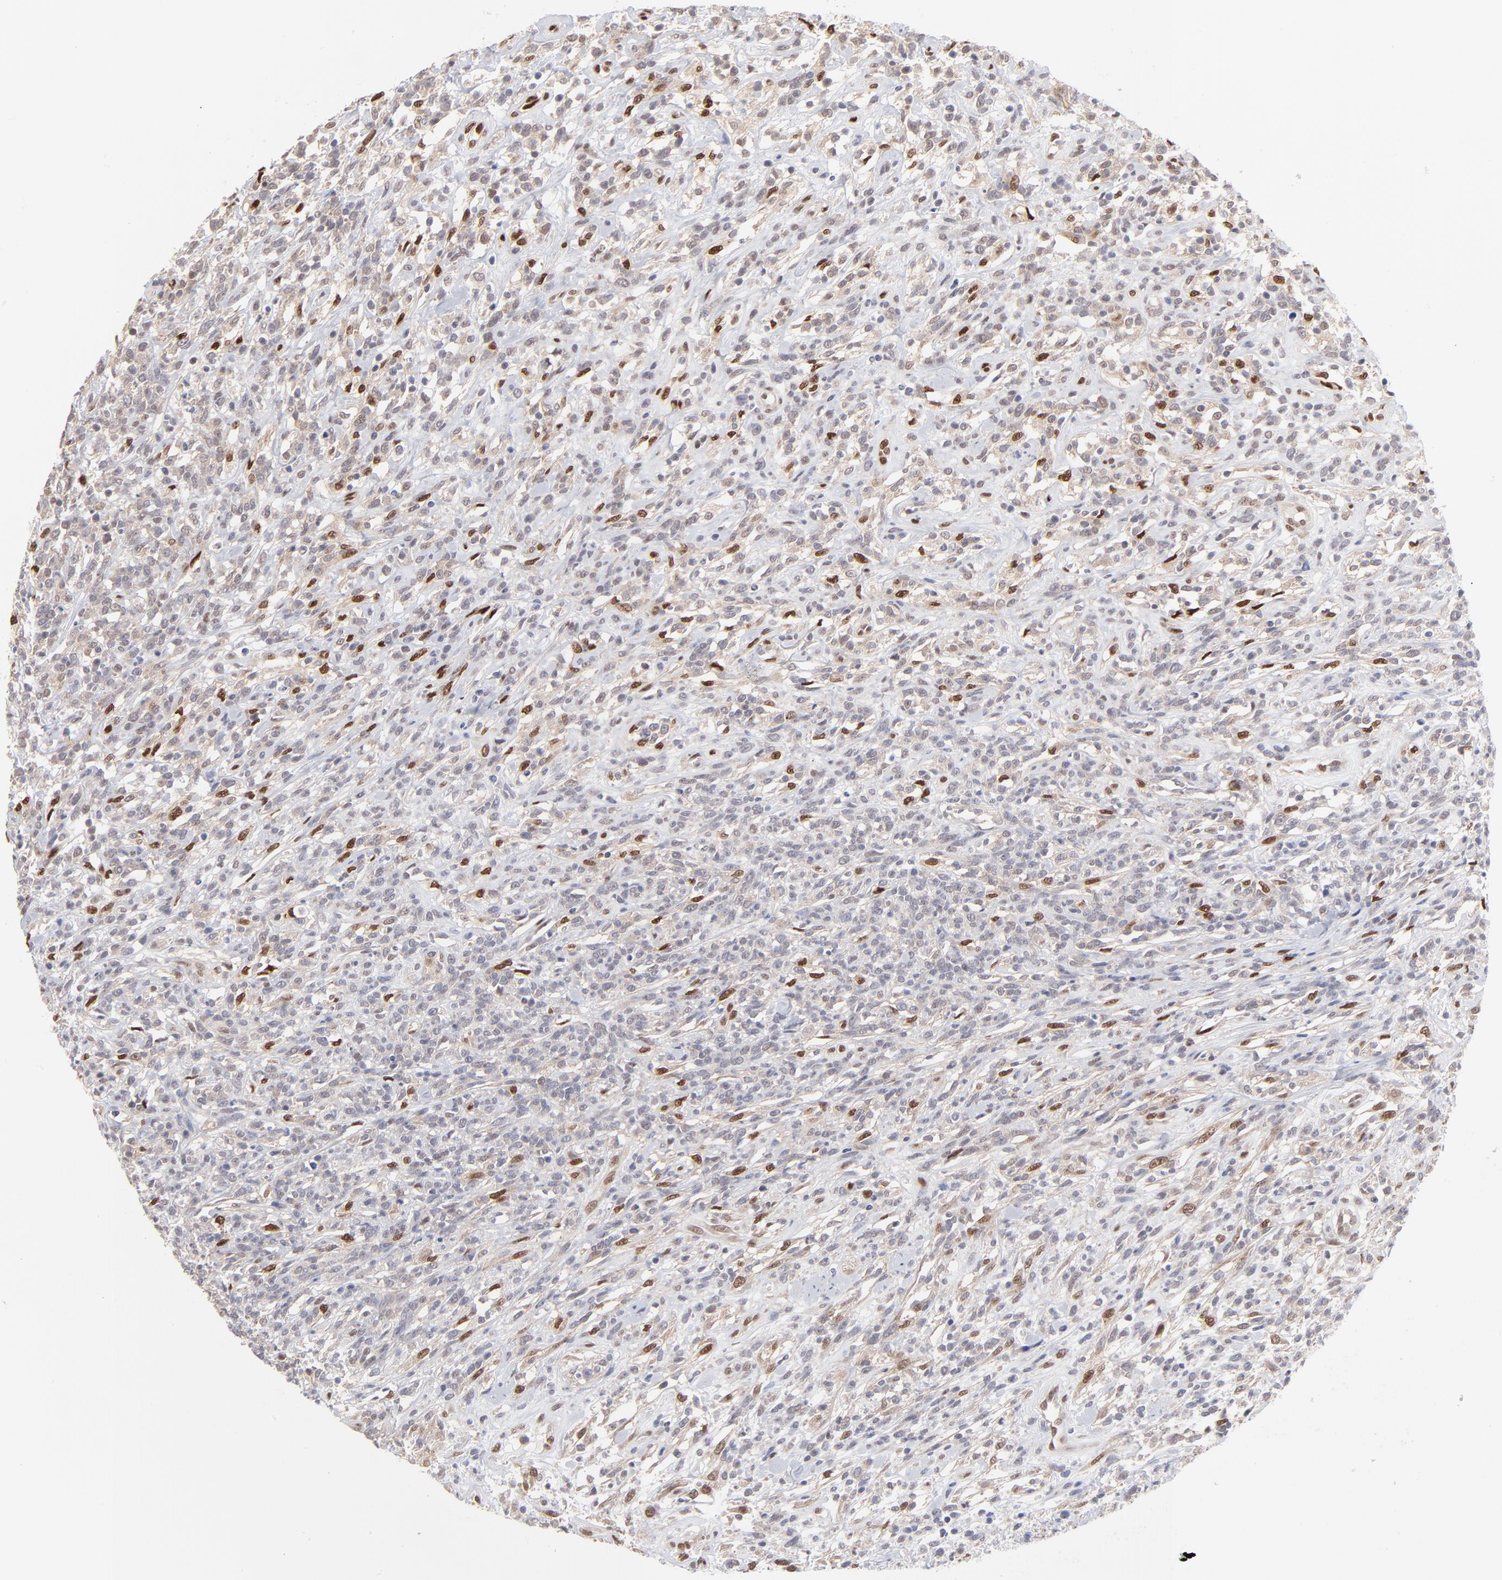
{"staining": {"intensity": "strong", "quantity": "25%-75%", "location": "nuclear"}, "tissue": "lymphoma", "cell_type": "Tumor cells", "image_type": "cancer", "snomed": [{"axis": "morphology", "description": "Malignant lymphoma, non-Hodgkin's type, High grade"}, {"axis": "topography", "description": "Lymph node"}], "caption": "A high-resolution histopathology image shows IHC staining of malignant lymphoma, non-Hodgkin's type (high-grade), which displays strong nuclear expression in about 25%-75% of tumor cells.", "gene": "STAT3", "patient": {"sex": "female", "age": 73}}